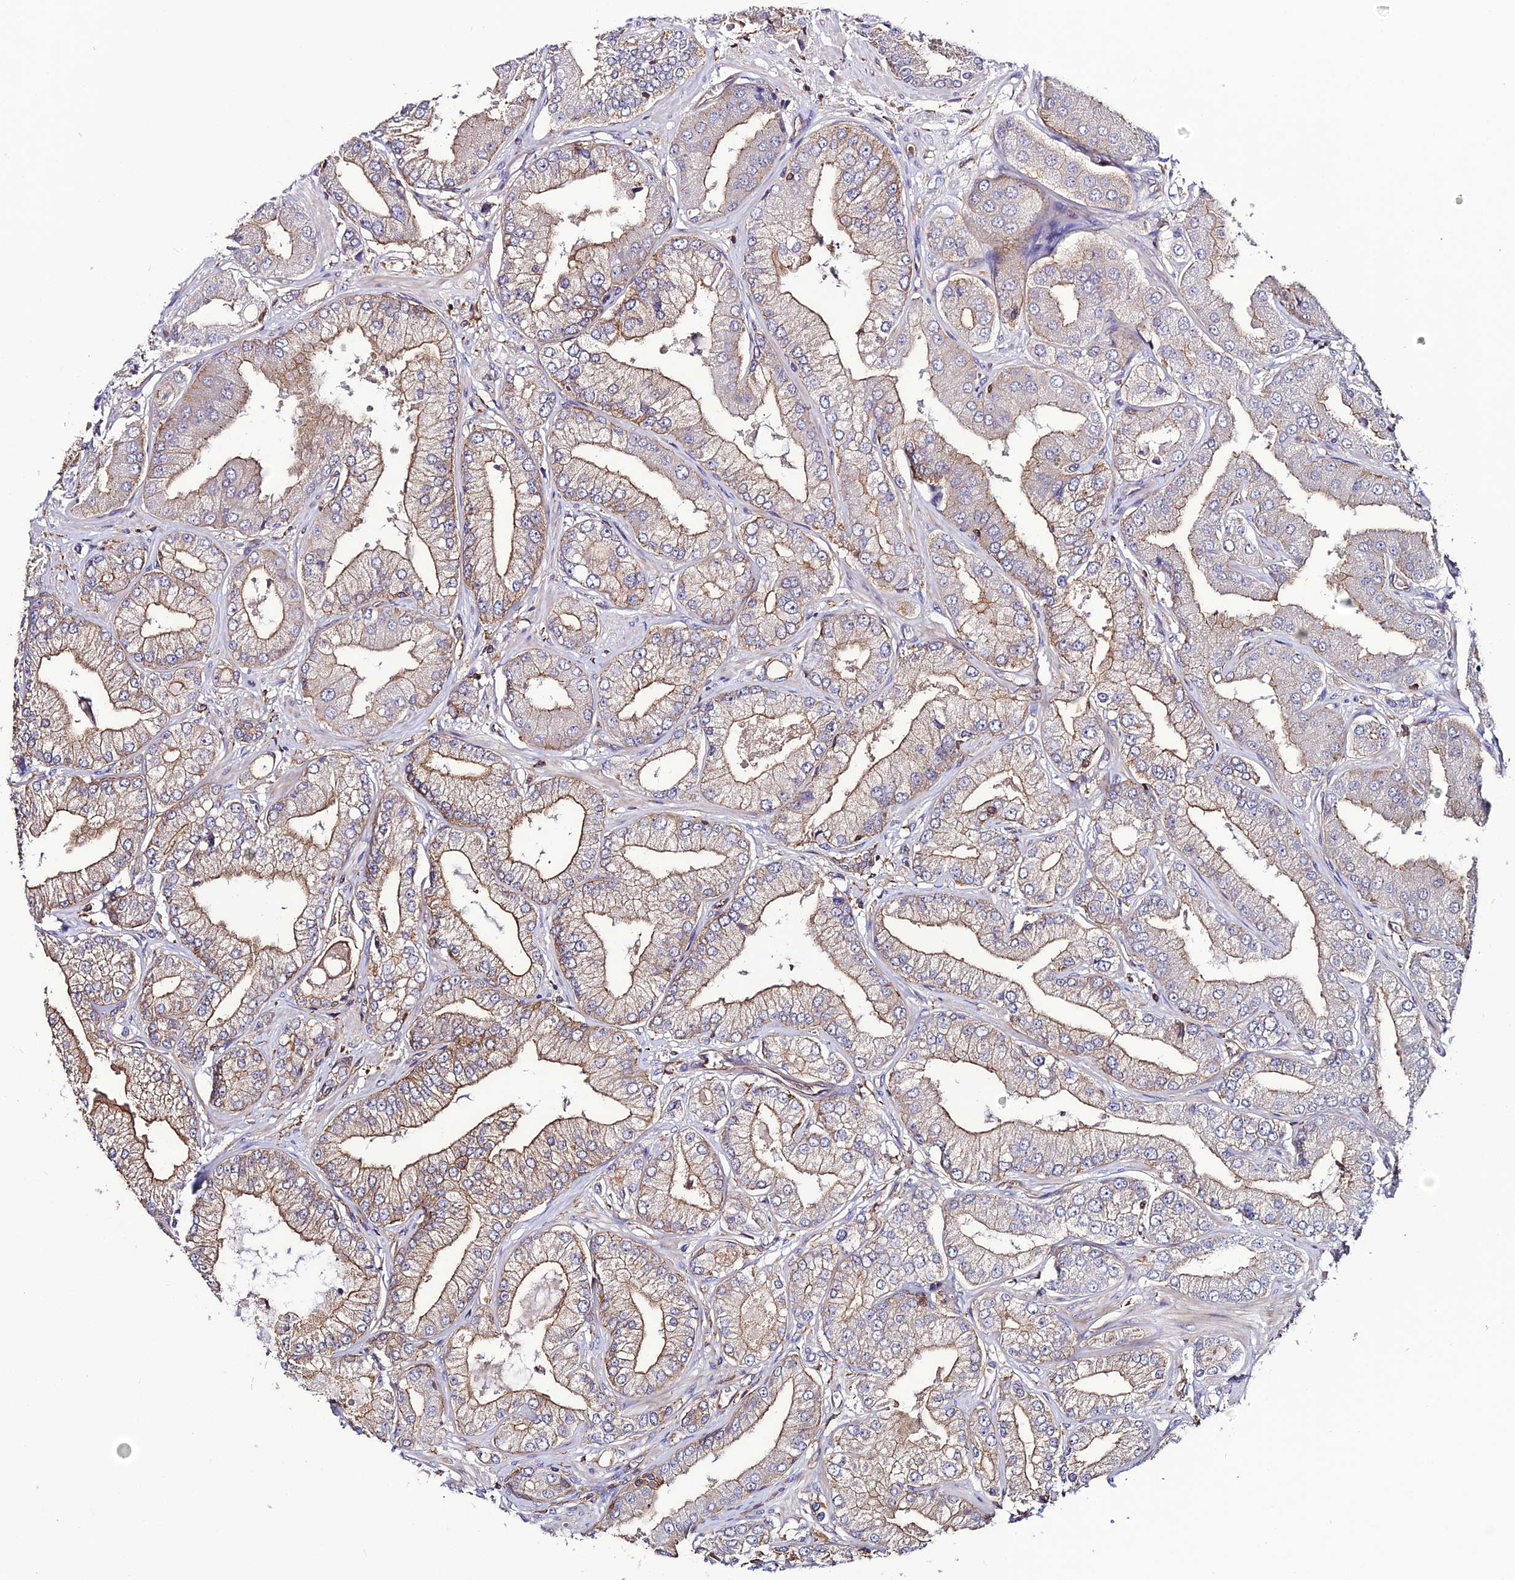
{"staining": {"intensity": "moderate", "quantity": "25%-75%", "location": "cytoplasmic/membranous"}, "tissue": "prostate cancer", "cell_type": "Tumor cells", "image_type": "cancer", "snomed": [{"axis": "morphology", "description": "Adenocarcinoma, Low grade"}, {"axis": "topography", "description": "Prostate"}], "caption": "Protein positivity by IHC reveals moderate cytoplasmic/membranous expression in approximately 25%-75% of tumor cells in prostate adenocarcinoma (low-grade). (IHC, brightfield microscopy, high magnification).", "gene": "USP17L15", "patient": {"sex": "male", "age": 55}}